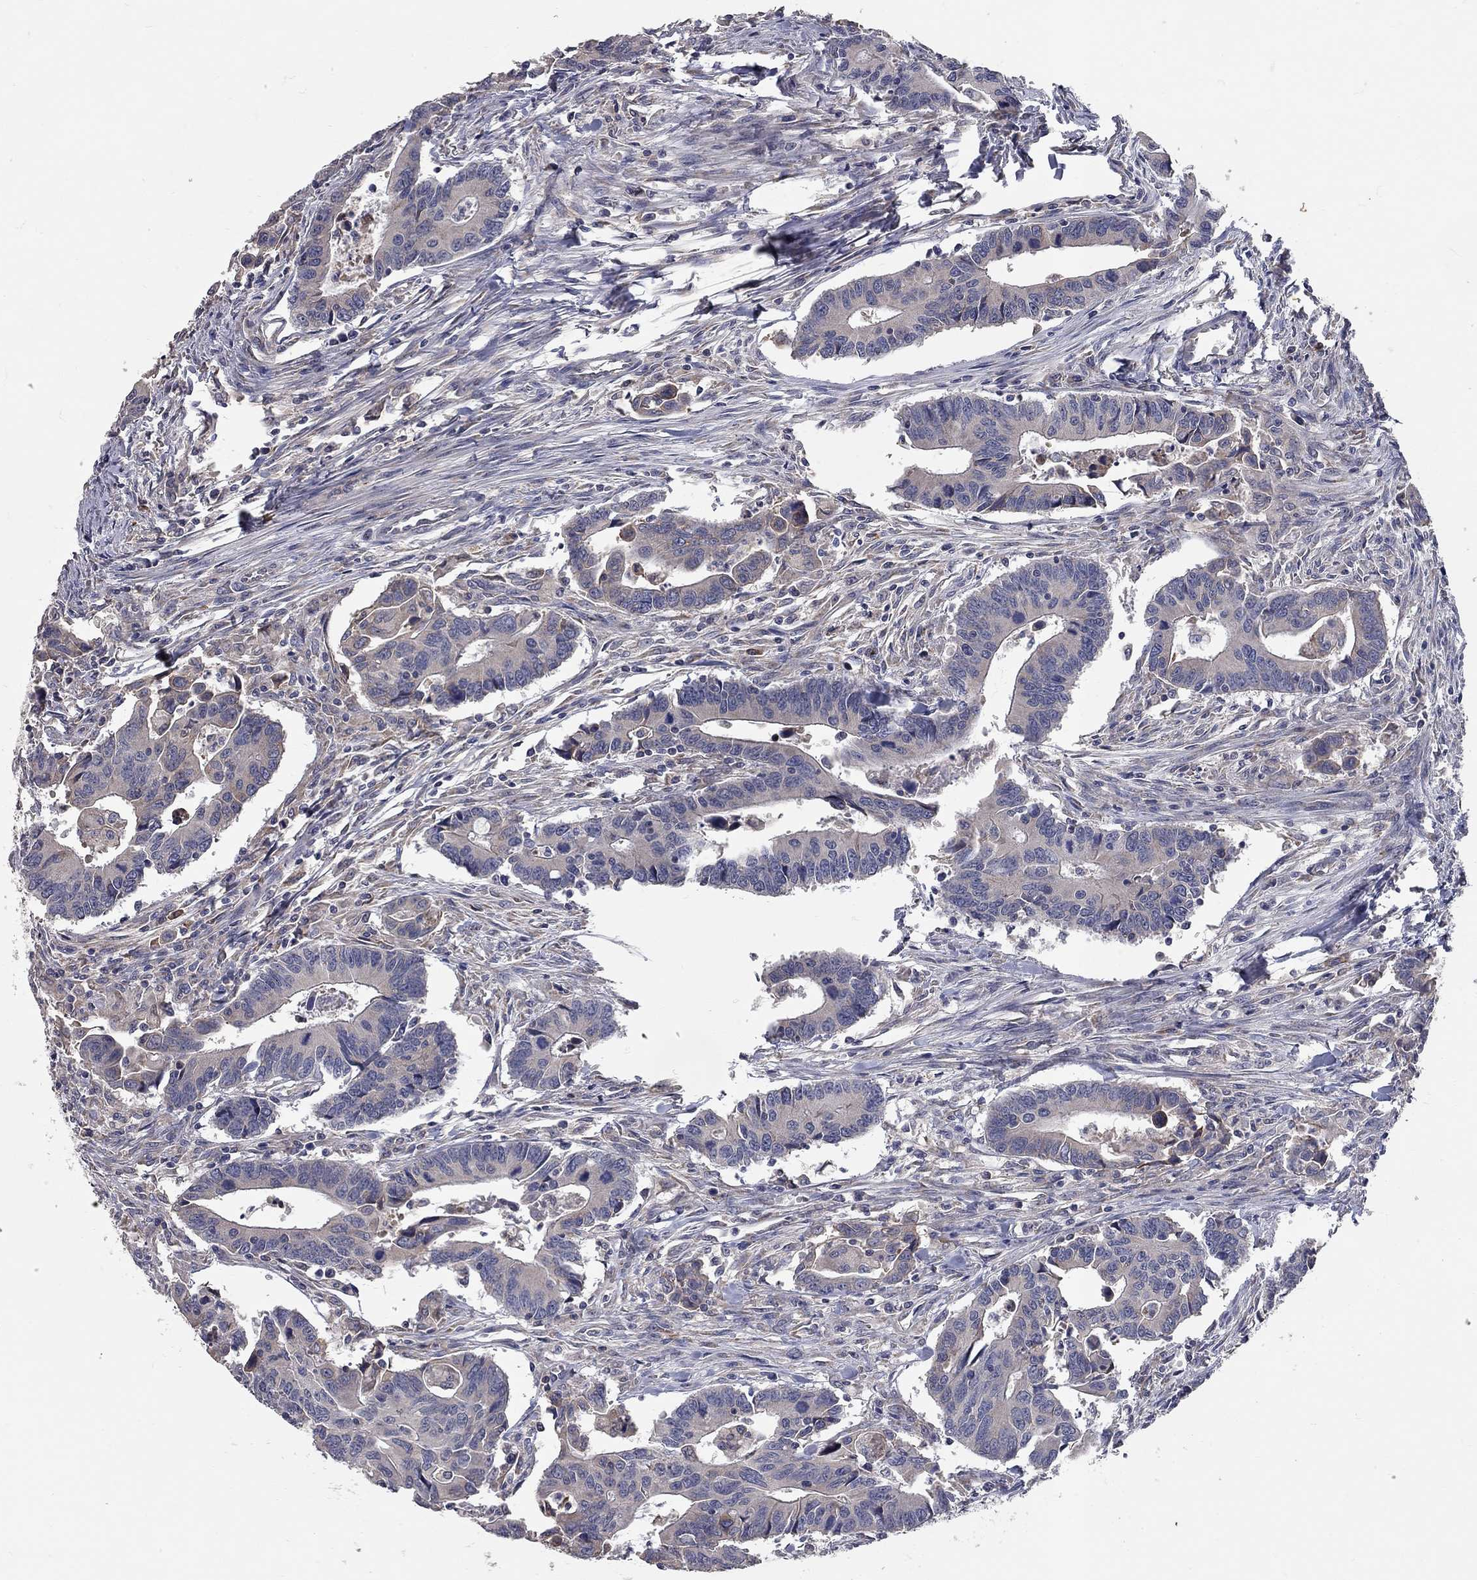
{"staining": {"intensity": "negative", "quantity": "none", "location": "none"}, "tissue": "colorectal cancer", "cell_type": "Tumor cells", "image_type": "cancer", "snomed": [{"axis": "morphology", "description": "Adenocarcinoma, NOS"}, {"axis": "topography", "description": "Rectum"}], "caption": "DAB (3,3'-diaminobenzidine) immunohistochemical staining of colorectal cancer (adenocarcinoma) reveals no significant positivity in tumor cells.", "gene": "XAGE2", "patient": {"sex": "male", "age": 67}}